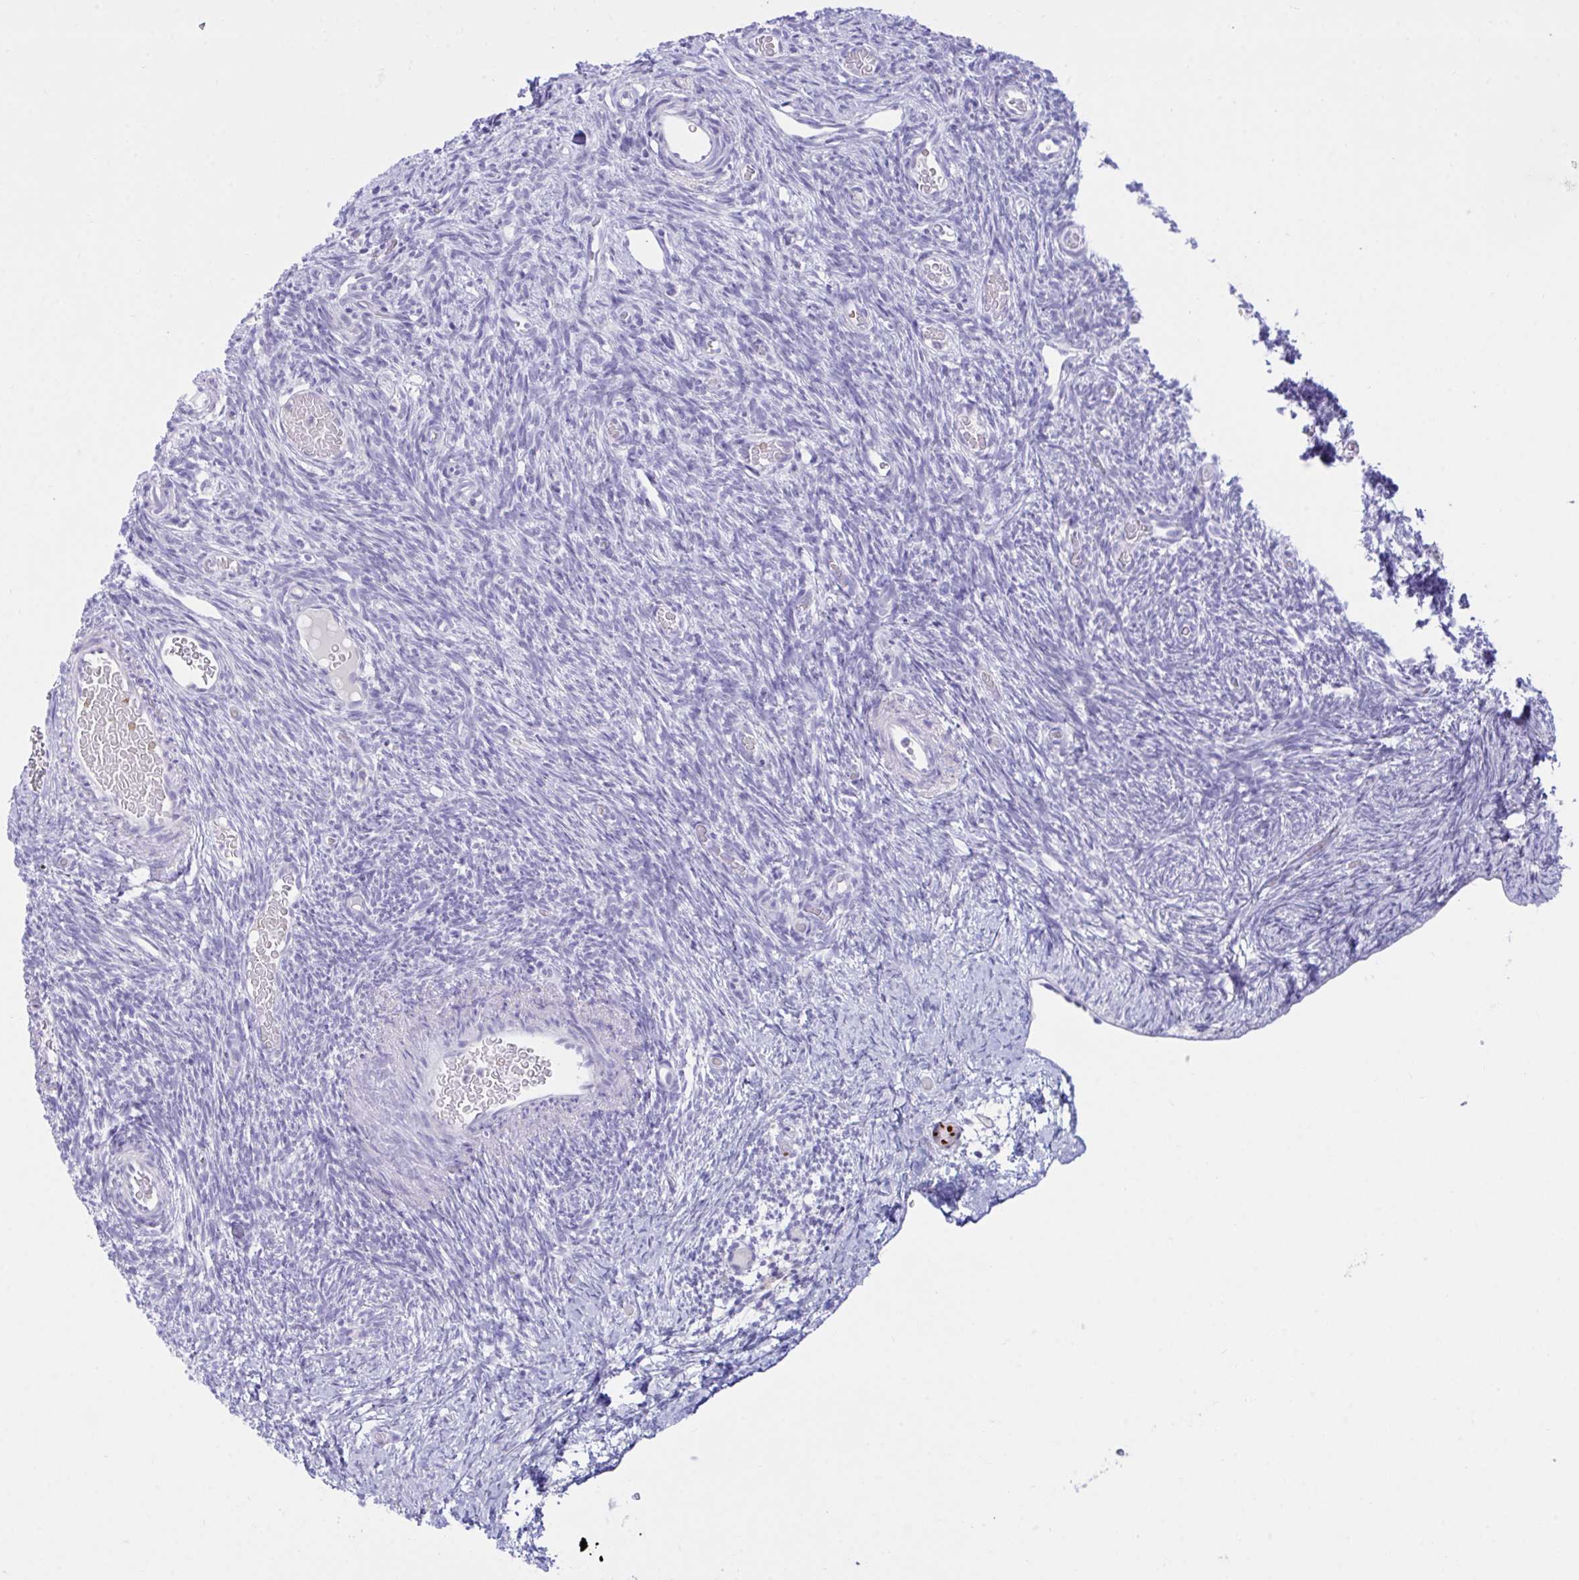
{"staining": {"intensity": "negative", "quantity": "none", "location": "none"}, "tissue": "ovary", "cell_type": "Ovarian stroma cells", "image_type": "normal", "snomed": [{"axis": "morphology", "description": "Normal tissue, NOS"}, {"axis": "topography", "description": "Ovary"}], "caption": "The micrograph exhibits no staining of ovarian stroma cells in normal ovary. (DAB IHC, high magnification).", "gene": "PLEKHH1", "patient": {"sex": "female", "age": 39}}